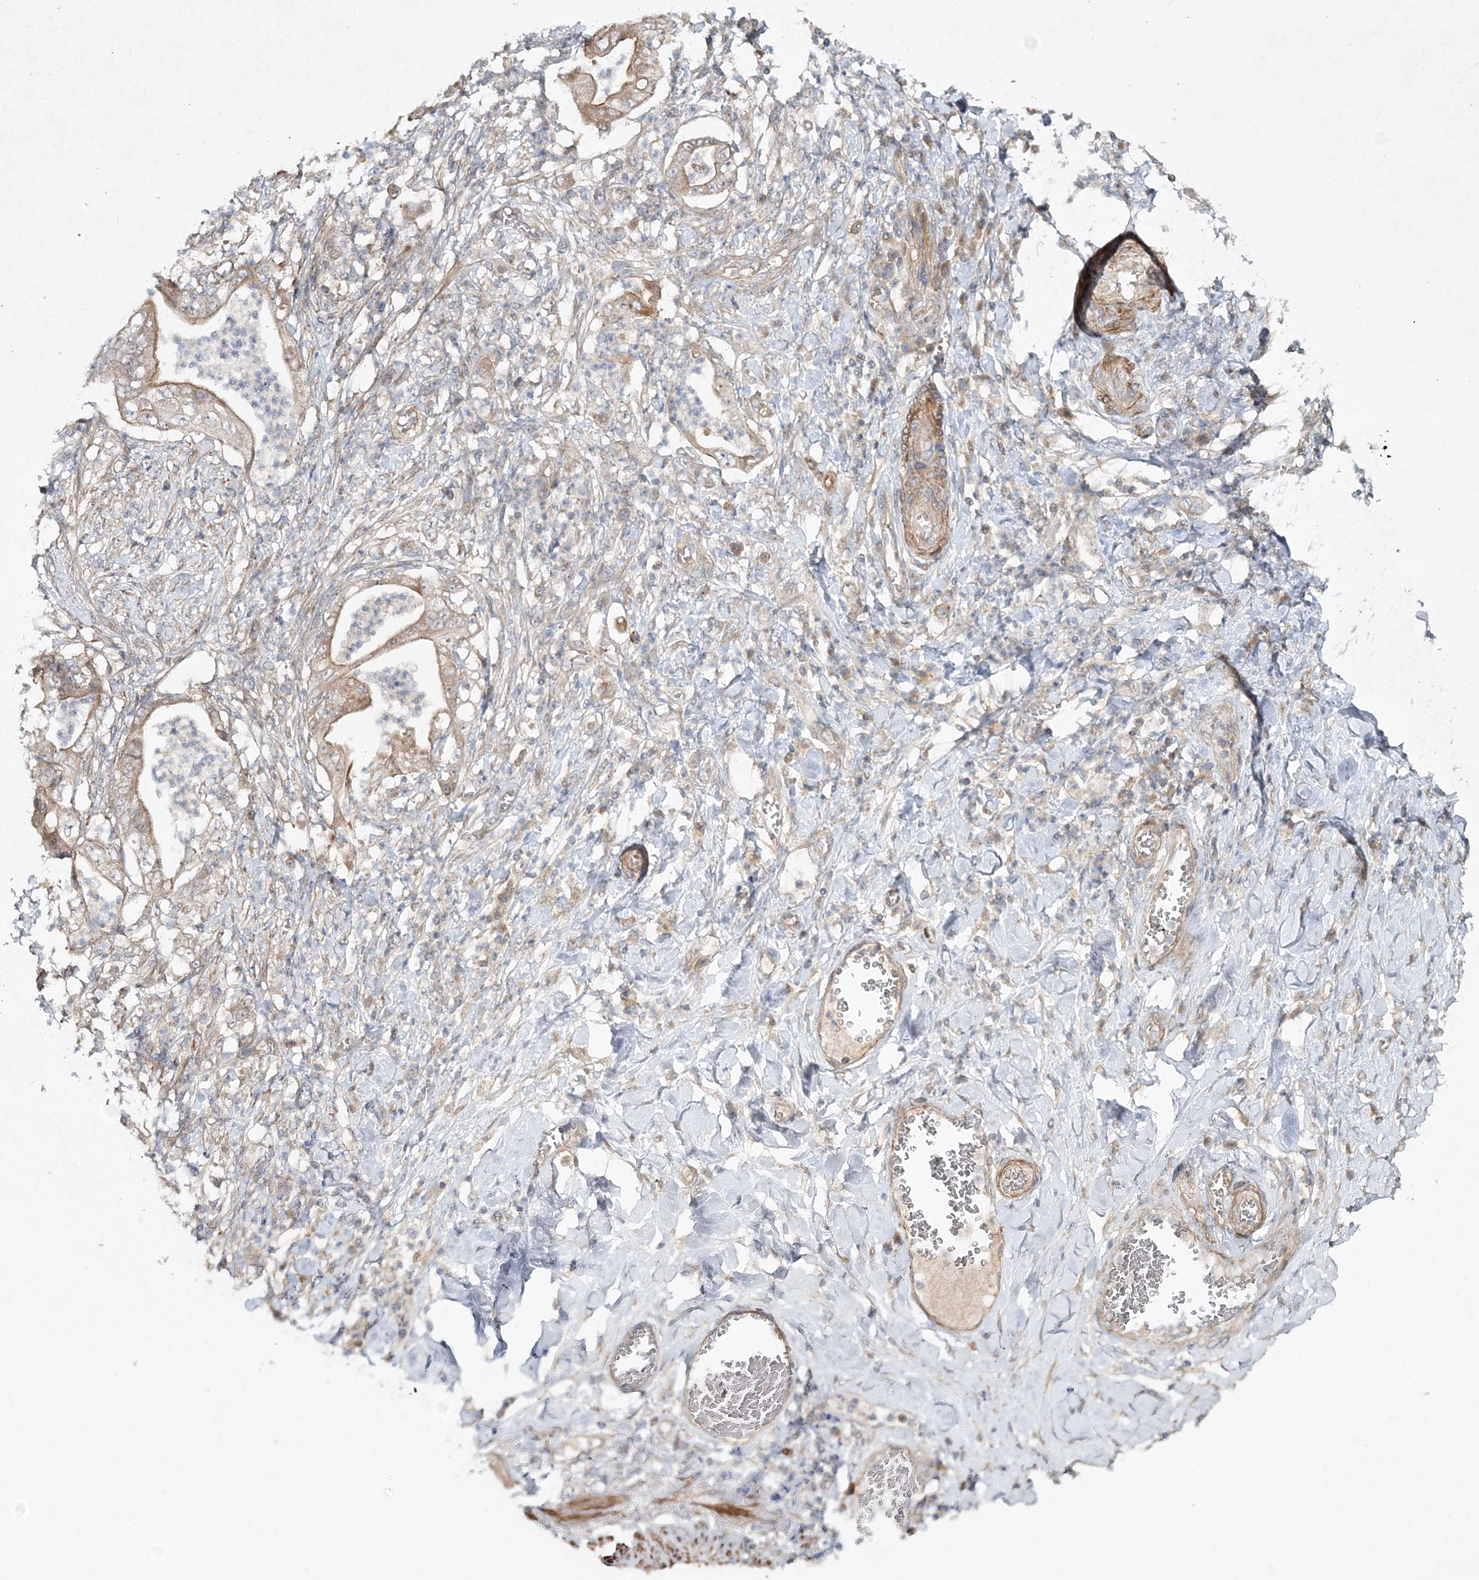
{"staining": {"intensity": "moderate", "quantity": "25%-75%", "location": "cytoplasmic/membranous"}, "tissue": "stomach cancer", "cell_type": "Tumor cells", "image_type": "cancer", "snomed": [{"axis": "morphology", "description": "Adenocarcinoma, NOS"}, {"axis": "topography", "description": "Stomach"}], "caption": "Immunohistochemistry (IHC) photomicrograph of stomach cancer (adenocarcinoma) stained for a protein (brown), which reveals medium levels of moderate cytoplasmic/membranous positivity in about 25%-75% of tumor cells.", "gene": "MOCS2", "patient": {"sex": "female", "age": 73}}